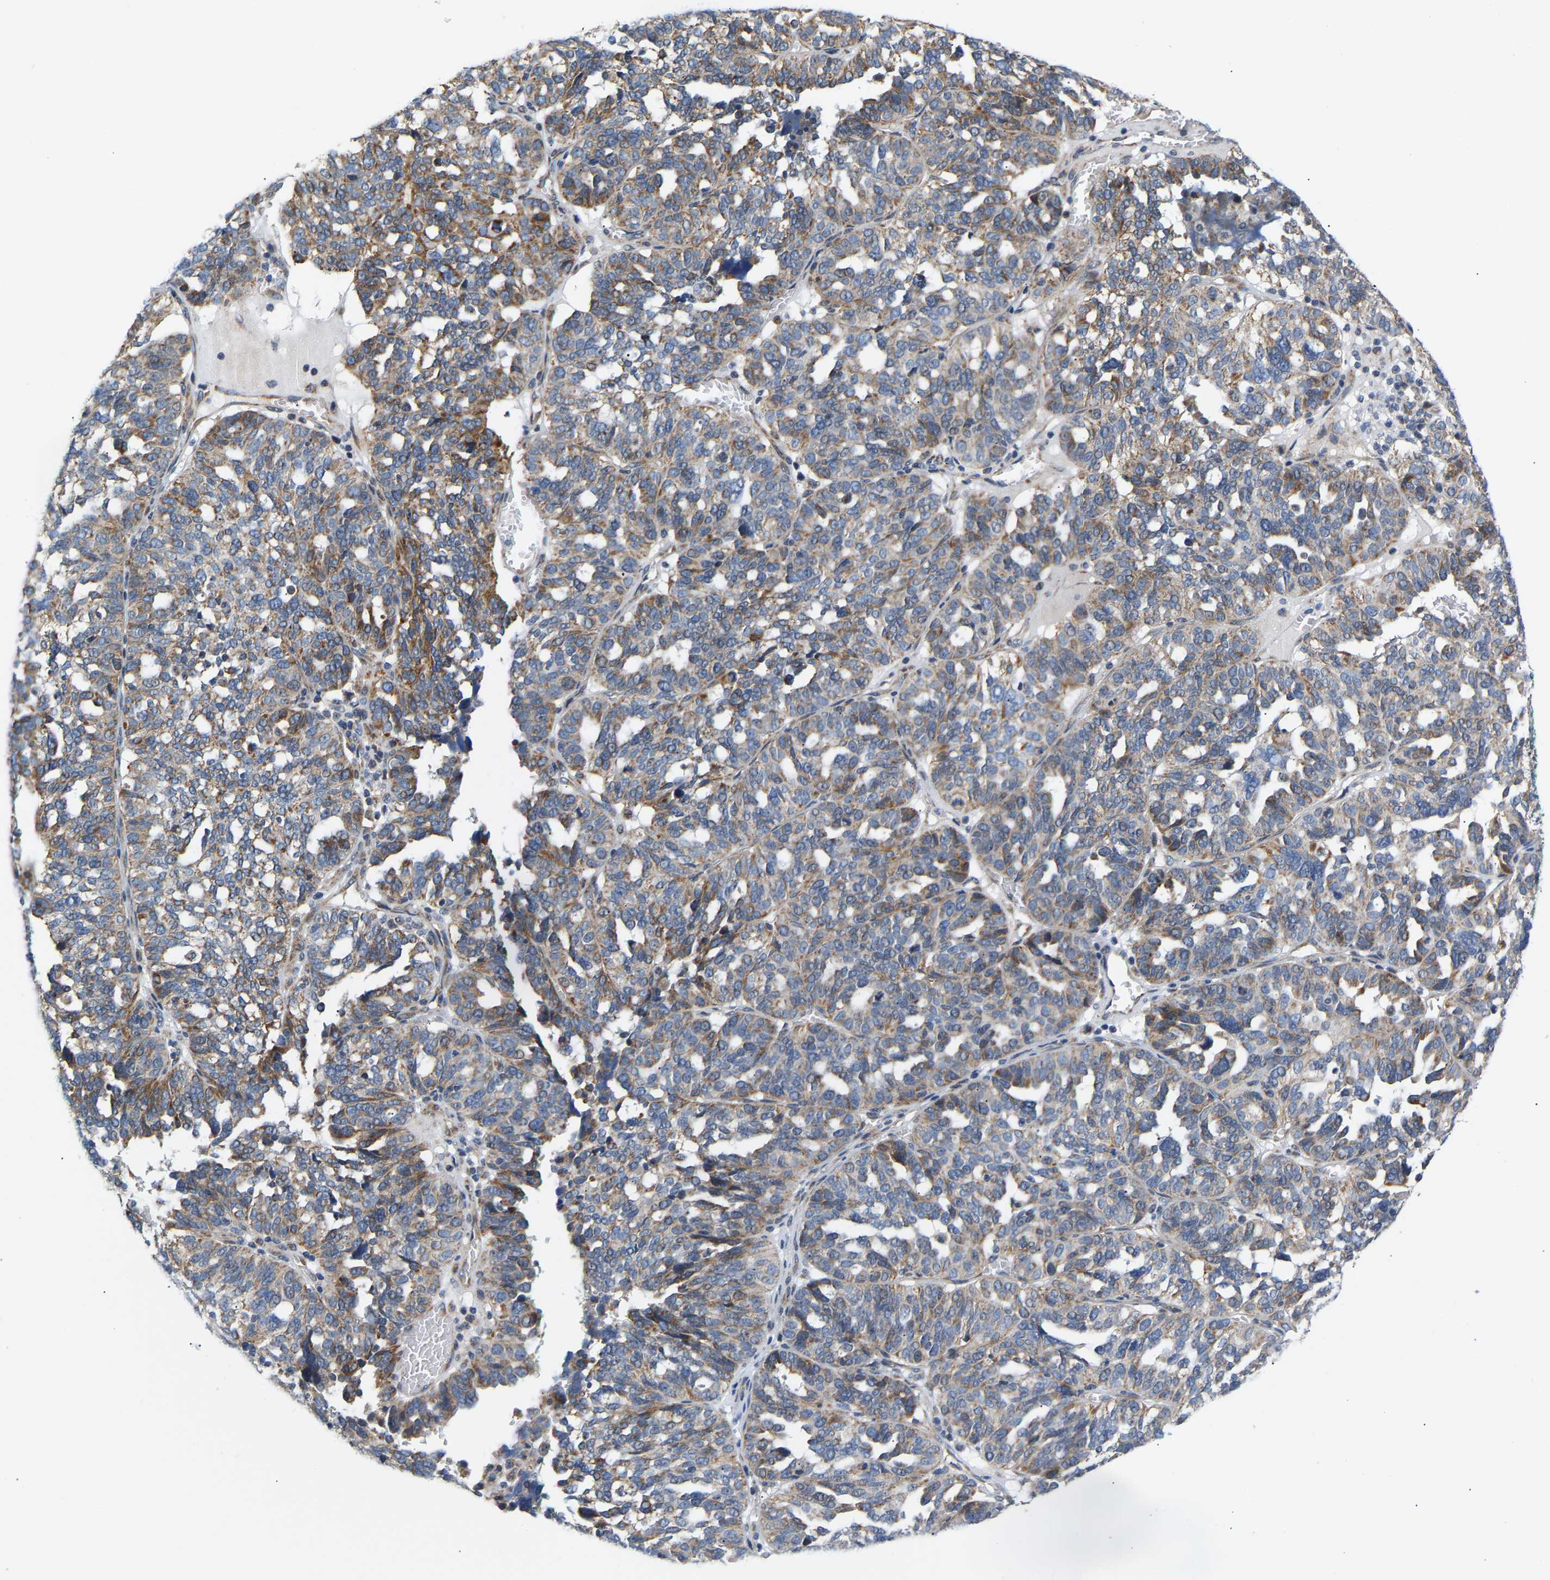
{"staining": {"intensity": "weak", "quantity": ">75%", "location": "cytoplasmic/membranous"}, "tissue": "ovarian cancer", "cell_type": "Tumor cells", "image_type": "cancer", "snomed": [{"axis": "morphology", "description": "Cystadenocarcinoma, serous, NOS"}, {"axis": "topography", "description": "Ovary"}], "caption": "This is a micrograph of IHC staining of ovarian serous cystadenocarcinoma, which shows weak expression in the cytoplasmic/membranous of tumor cells.", "gene": "TMEM168", "patient": {"sex": "female", "age": 59}}